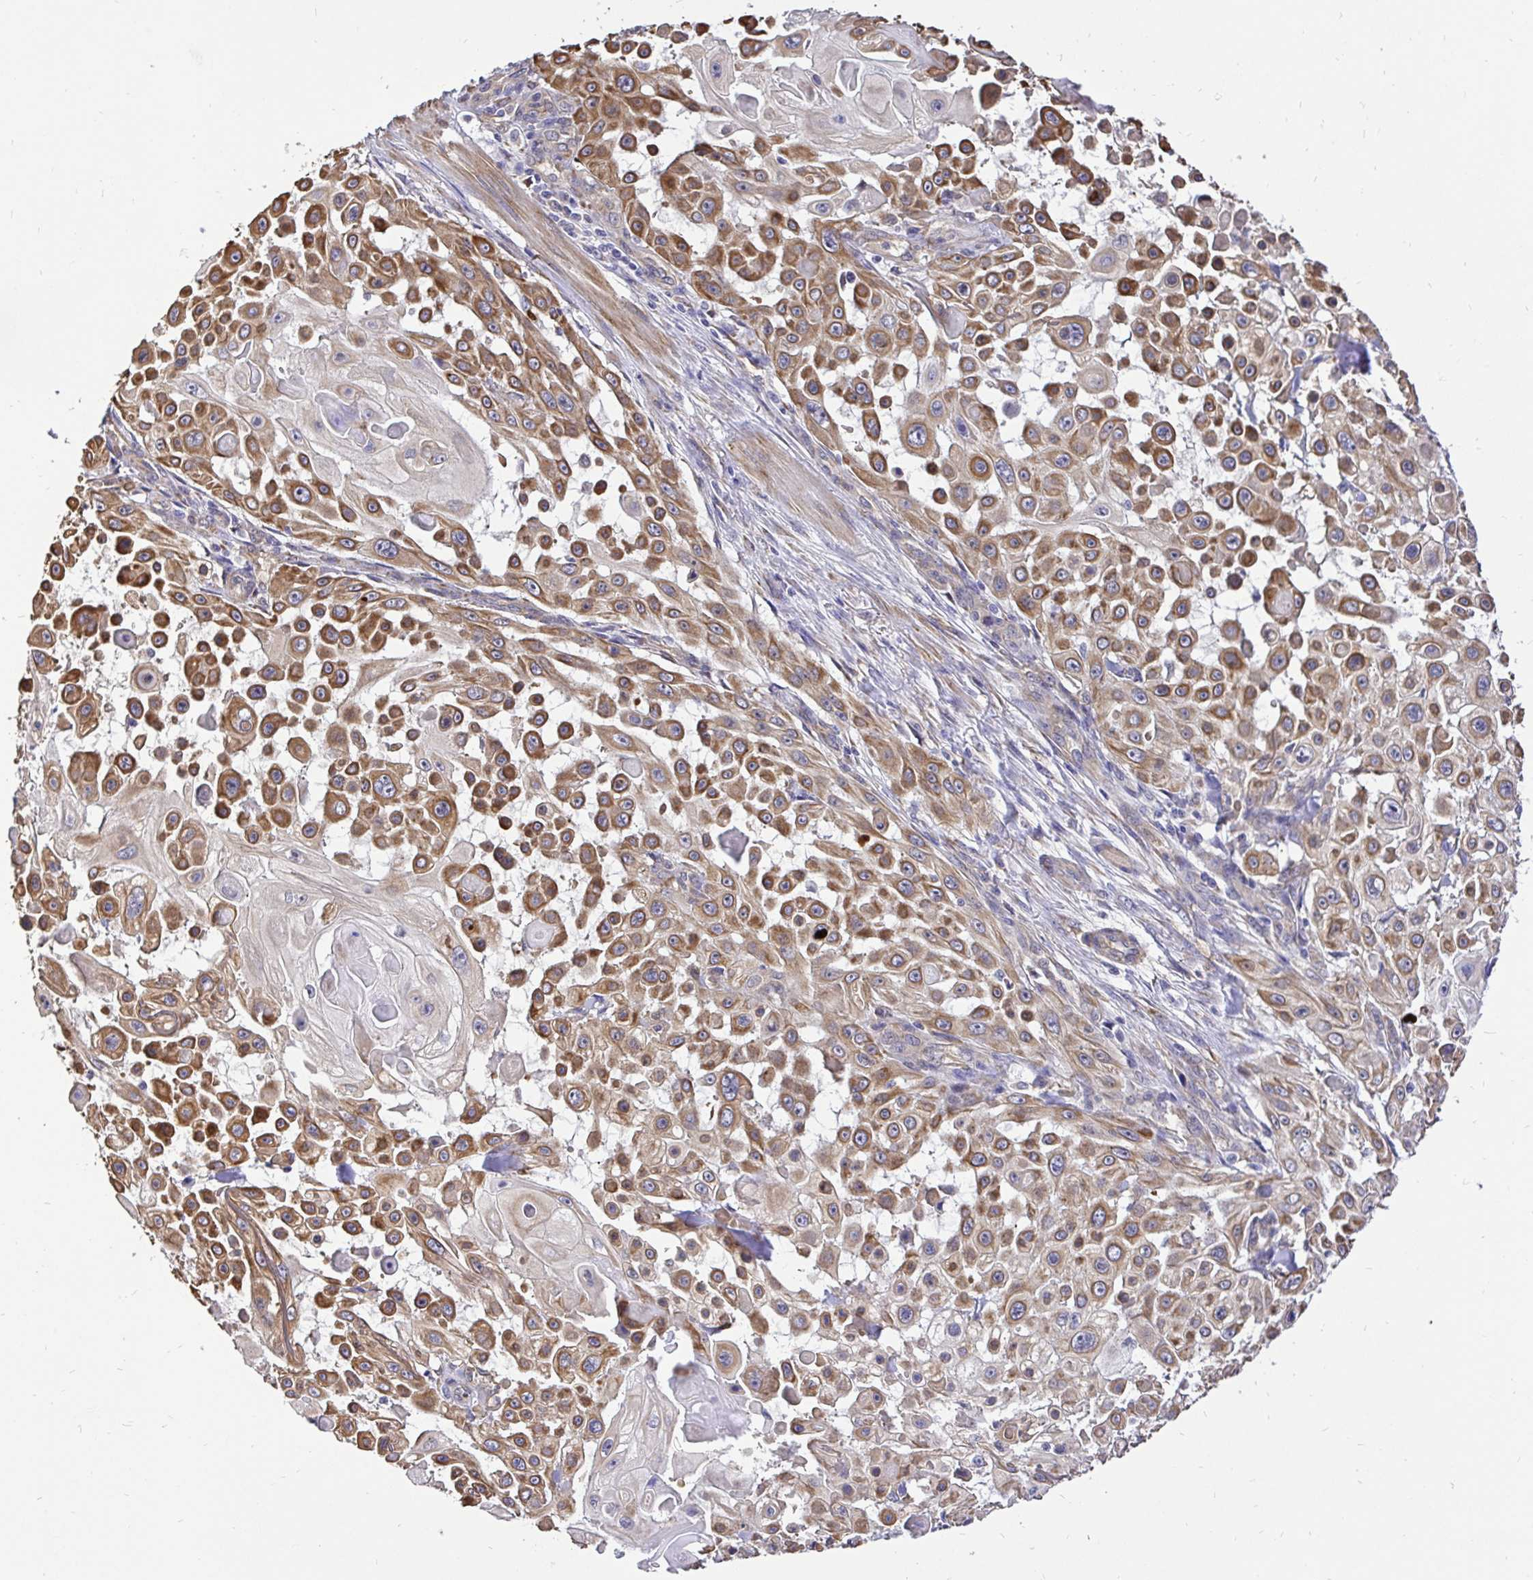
{"staining": {"intensity": "moderate", "quantity": ">75%", "location": "cytoplasmic/membranous"}, "tissue": "skin cancer", "cell_type": "Tumor cells", "image_type": "cancer", "snomed": [{"axis": "morphology", "description": "Squamous cell carcinoma, NOS"}, {"axis": "topography", "description": "Skin"}], "caption": "About >75% of tumor cells in skin squamous cell carcinoma demonstrate moderate cytoplasmic/membranous protein expression as visualized by brown immunohistochemical staining.", "gene": "CCDC122", "patient": {"sex": "male", "age": 91}}